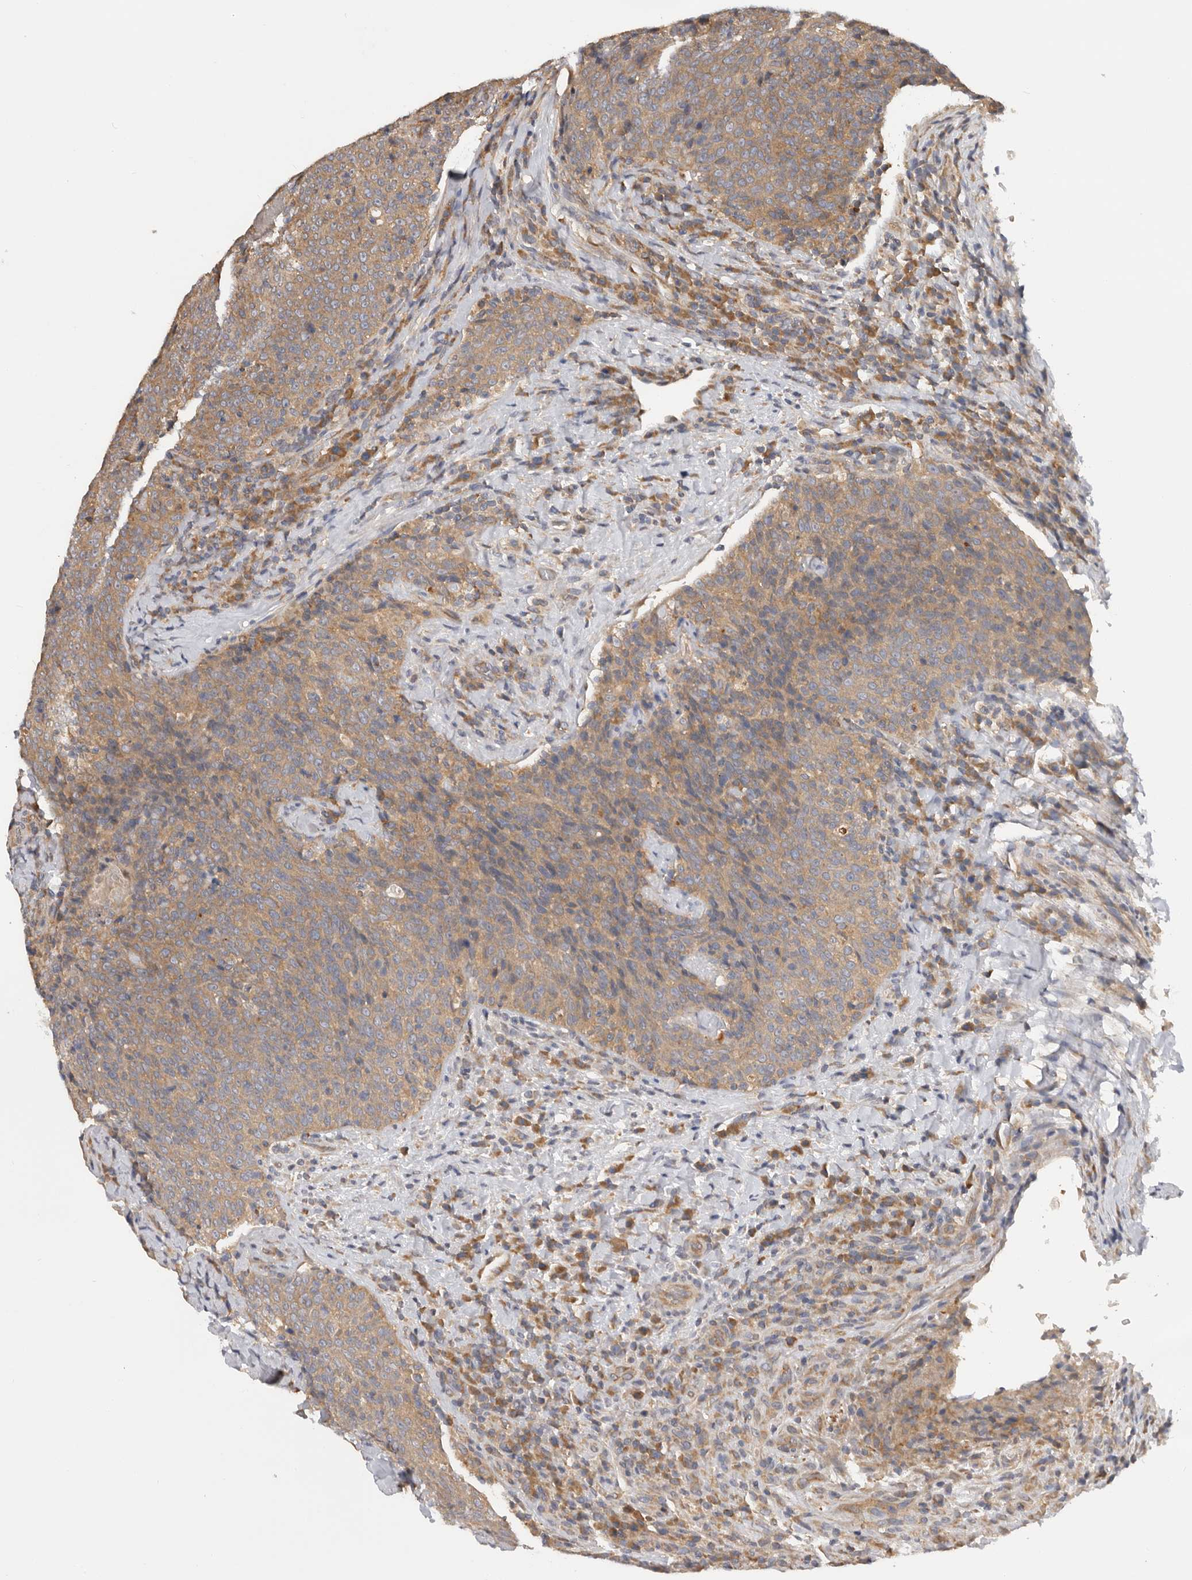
{"staining": {"intensity": "moderate", "quantity": ">75%", "location": "cytoplasmic/membranous"}, "tissue": "head and neck cancer", "cell_type": "Tumor cells", "image_type": "cancer", "snomed": [{"axis": "morphology", "description": "Squamous cell carcinoma, NOS"}, {"axis": "morphology", "description": "Squamous cell carcinoma, metastatic, NOS"}, {"axis": "topography", "description": "Lymph node"}, {"axis": "topography", "description": "Head-Neck"}], "caption": "Moderate cytoplasmic/membranous protein expression is present in about >75% of tumor cells in head and neck squamous cell carcinoma.", "gene": "PPP1R42", "patient": {"sex": "male", "age": 62}}